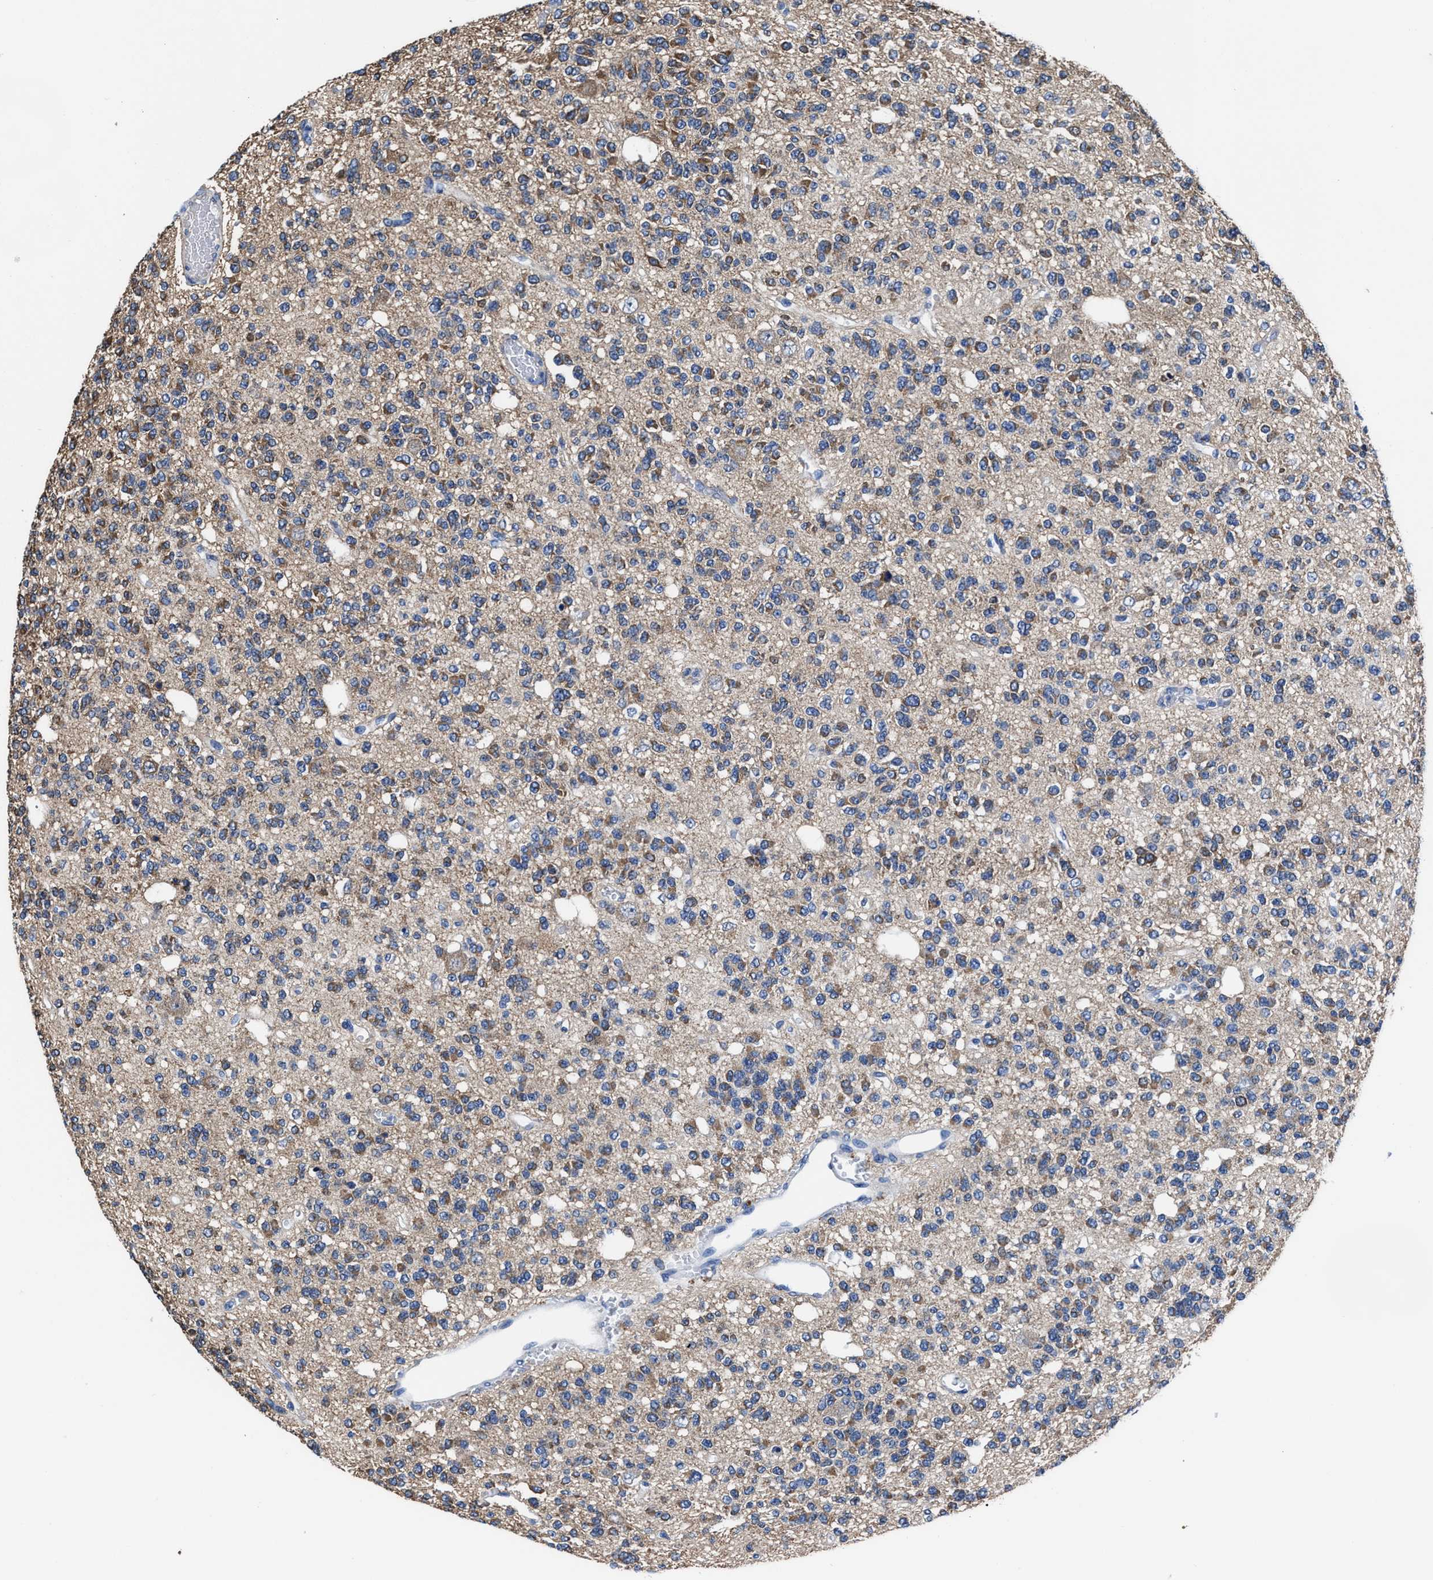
{"staining": {"intensity": "moderate", "quantity": "25%-75%", "location": "cytoplasmic/membranous"}, "tissue": "glioma", "cell_type": "Tumor cells", "image_type": "cancer", "snomed": [{"axis": "morphology", "description": "Glioma, malignant, Low grade"}, {"axis": "topography", "description": "Brain"}], "caption": "Immunohistochemical staining of glioma displays moderate cytoplasmic/membranous protein staining in approximately 25%-75% of tumor cells. (DAB = brown stain, brightfield microscopy at high magnification).", "gene": "TMEM30A", "patient": {"sex": "male", "age": 38}}